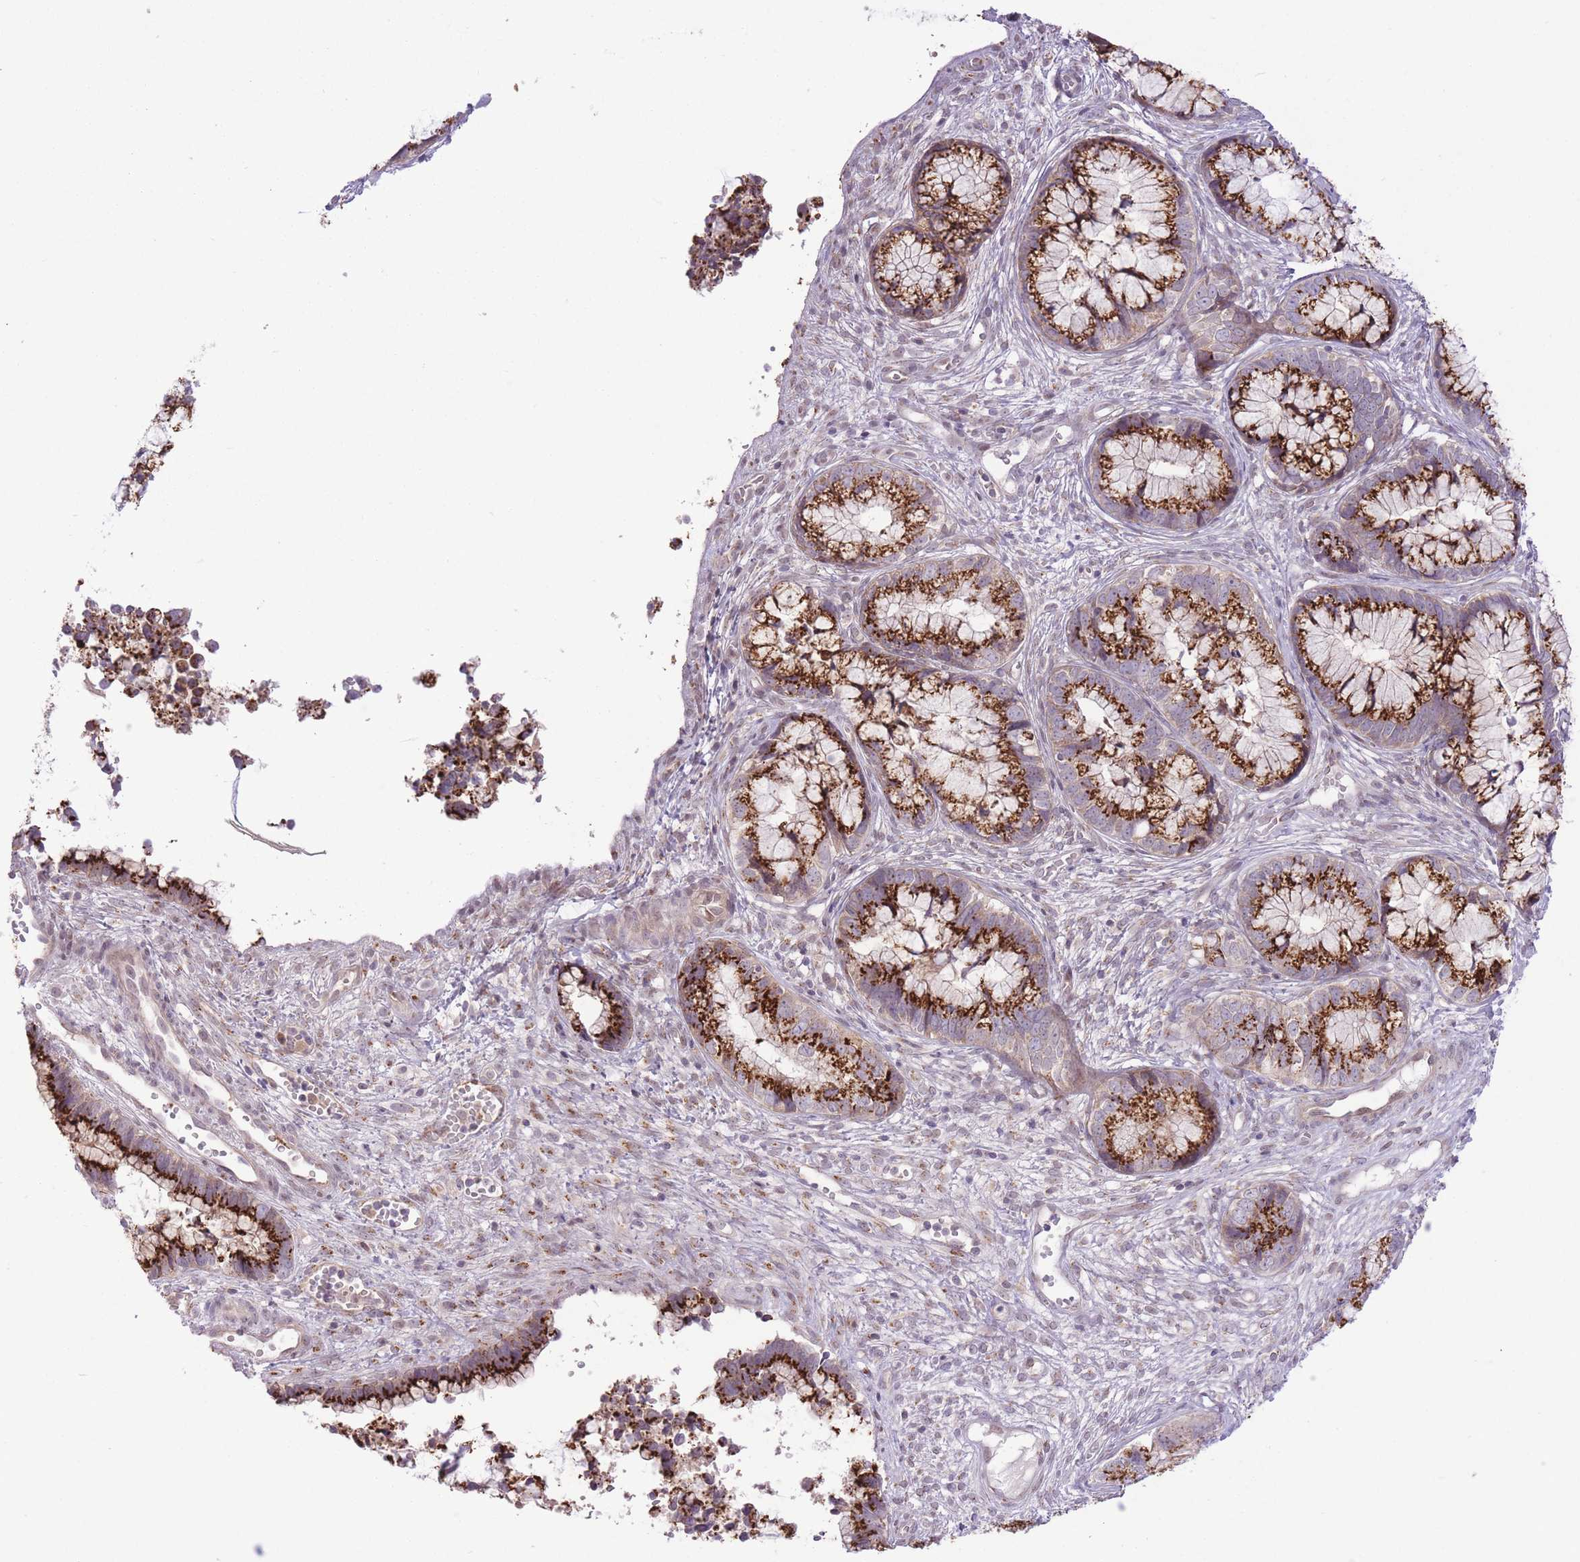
{"staining": {"intensity": "strong", "quantity": ">75%", "location": "cytoplasmic/membranous"}, "tissue": "cervical cancer", "cell_type": "Tumor cells", "image_type": "cancer", "snomed": [{"axis": "morphology", "description": "Adenocarcinoma, NOS"}, {"axis": "topography", "description": "Cervix"}], "caption": "Protein staining of cervical adenocarcinoma tissue reveals strong cytoplasmic/membranous positivity in about >75% of tumor cells.", "gene": "ZBED5", "patient": {"sex": "female", "age": 44}}